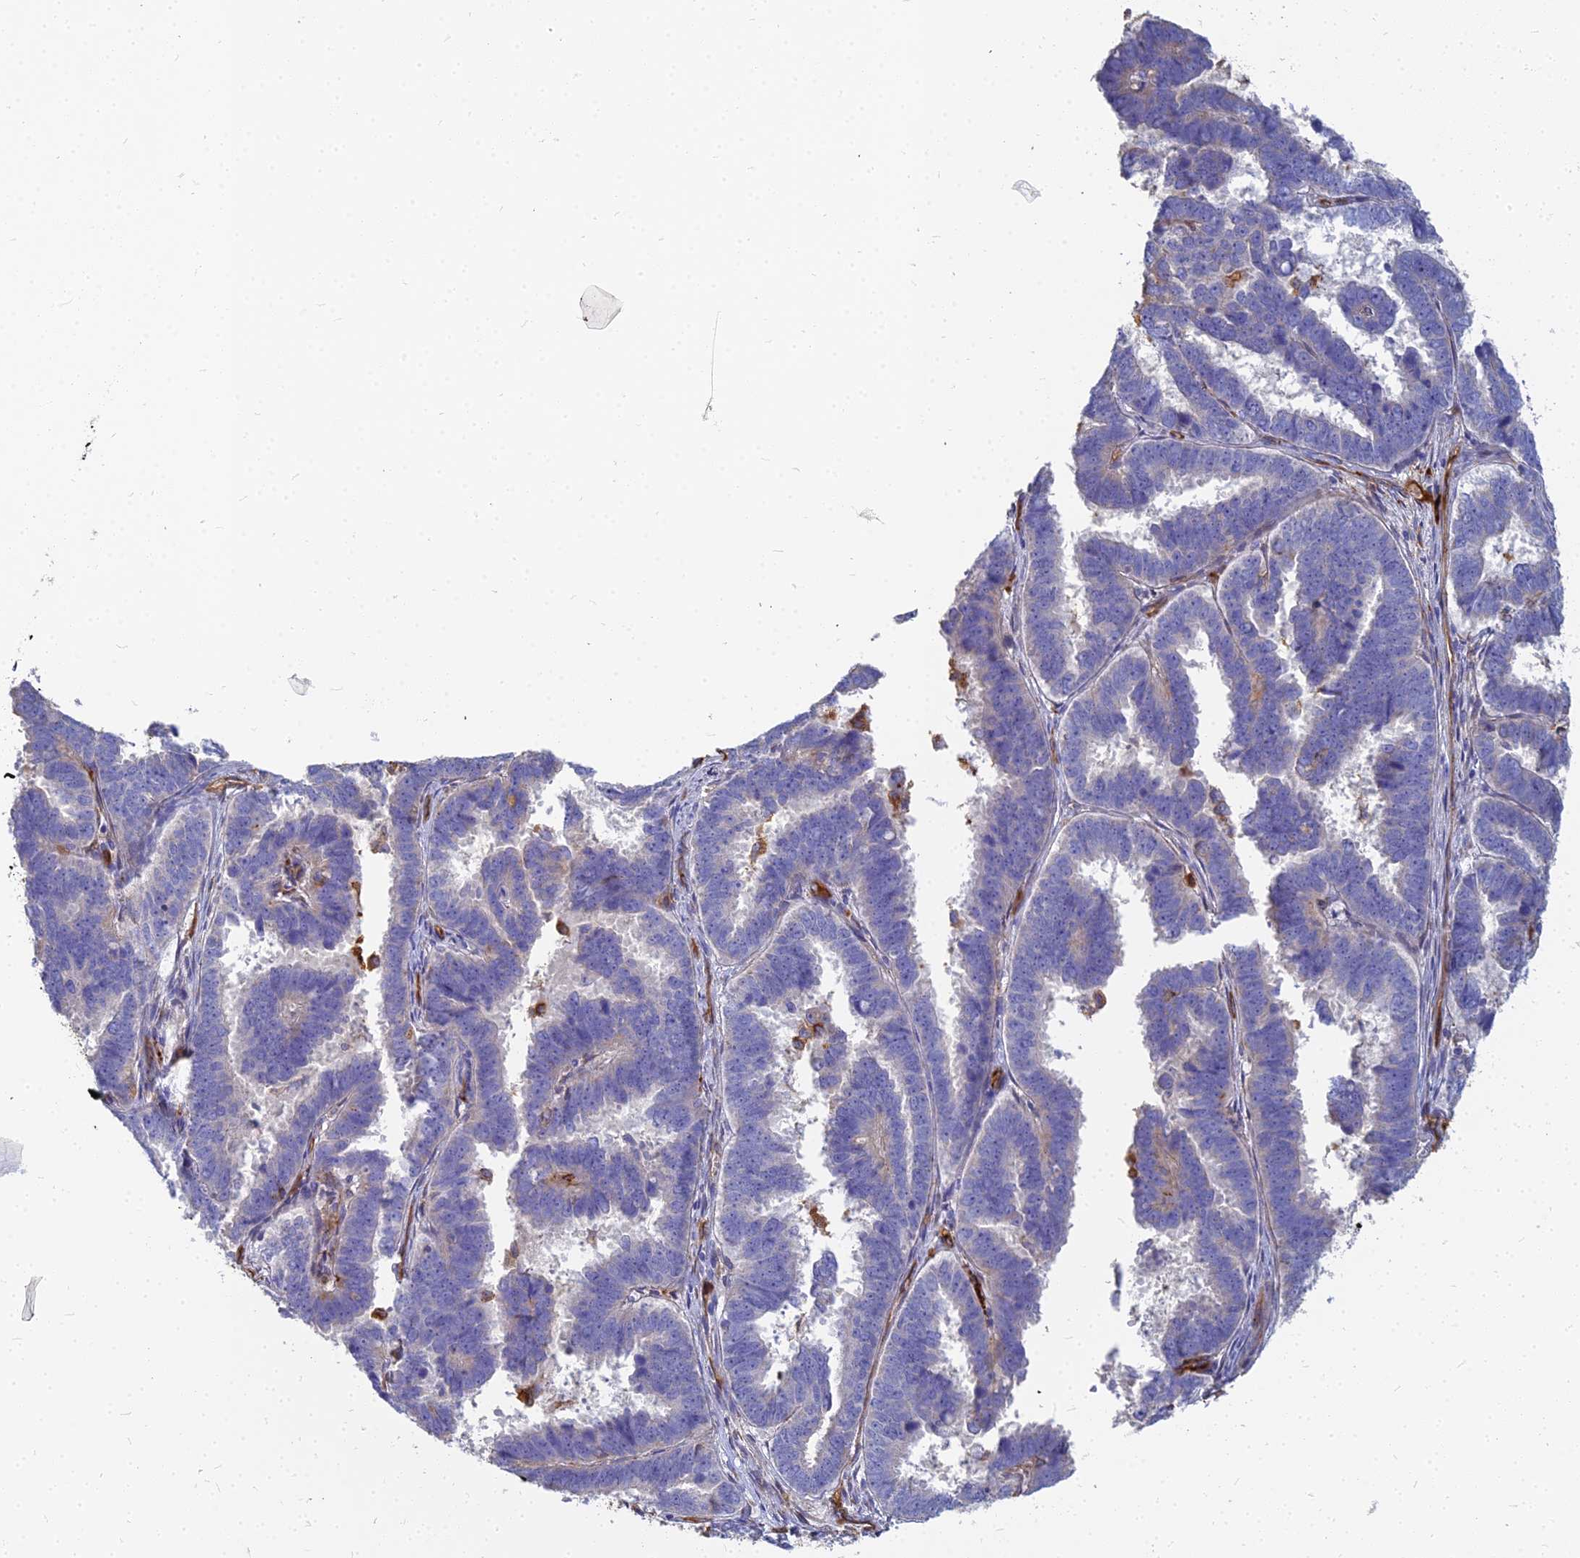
{"staining": {"intensity": "negative", "quantity": "none", "location": "none"}, "tissue": "endometrial cancer", "cell_type": "Tumor cells", "image_type": "cancer", "snomed": [{"axis": "morphology", "description": "Adenocarcinoma, NOS"}, {"axis": "topography", "description": "Endometrium"}], "caption": "A photomicrograph of endometrial adenocarcinoma stained for a protein demonstrates no brown staining in tumor cells.", "gene": "VAT1", "patient": {"sex": "female", "age": 75}}